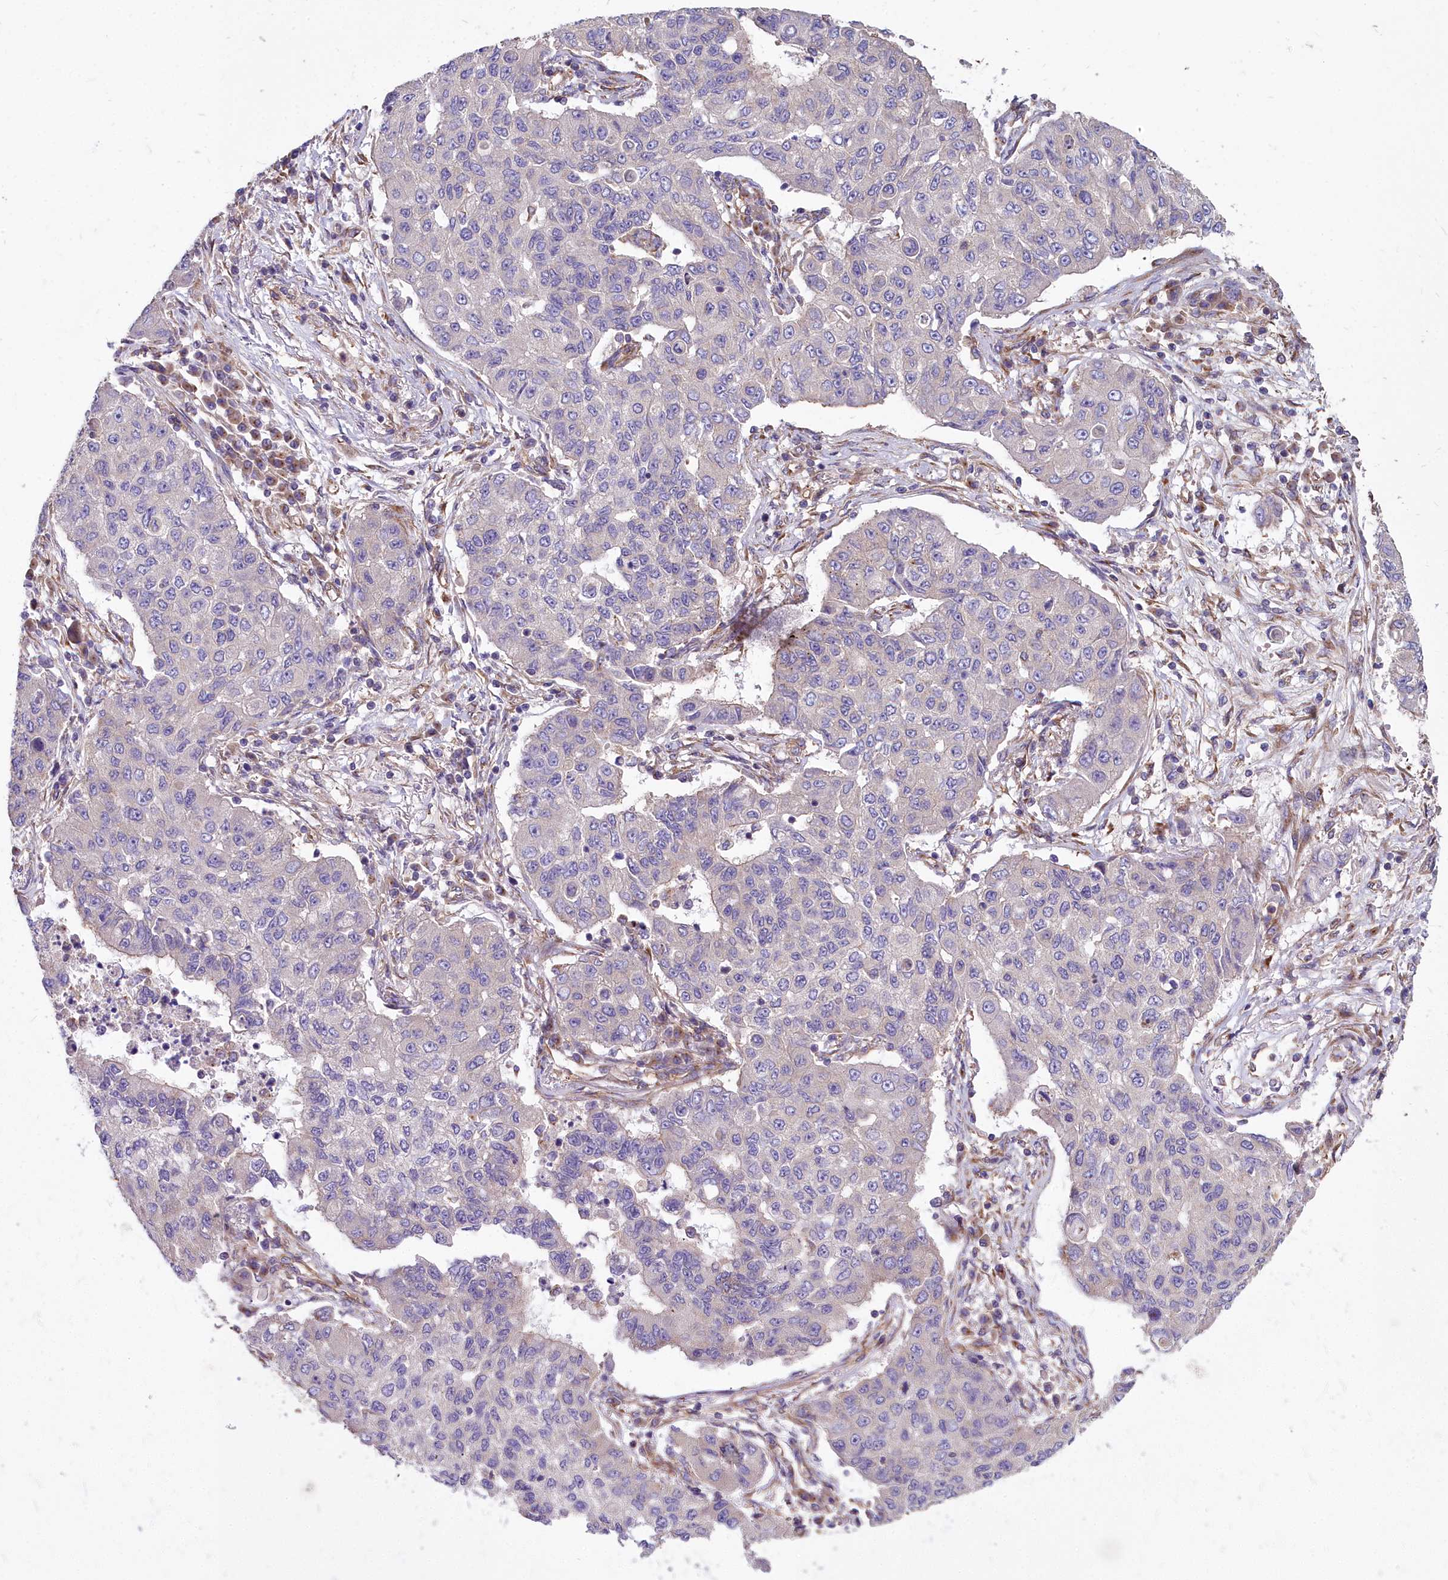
{"staining": {"intensity": "negative", "quantity": "none", "location": "none"}, "tissue": "lung cancer", "cell_type": "Tumor cells", "image_type": "cancer", "snomed": [{"axis": "morphology", "description": "Squamous cell carcinoma, NOS"}, {"axis": "topography", "description": "Lung"}], "caption": "Human lung cancer (squamous cell carcinoma) stained for a protein using immunohistochemistry (IHC) demonstrates no expression in tumor cells.", "gene": "DCTN3", "patient": {"sex": "male", "age": 74}}